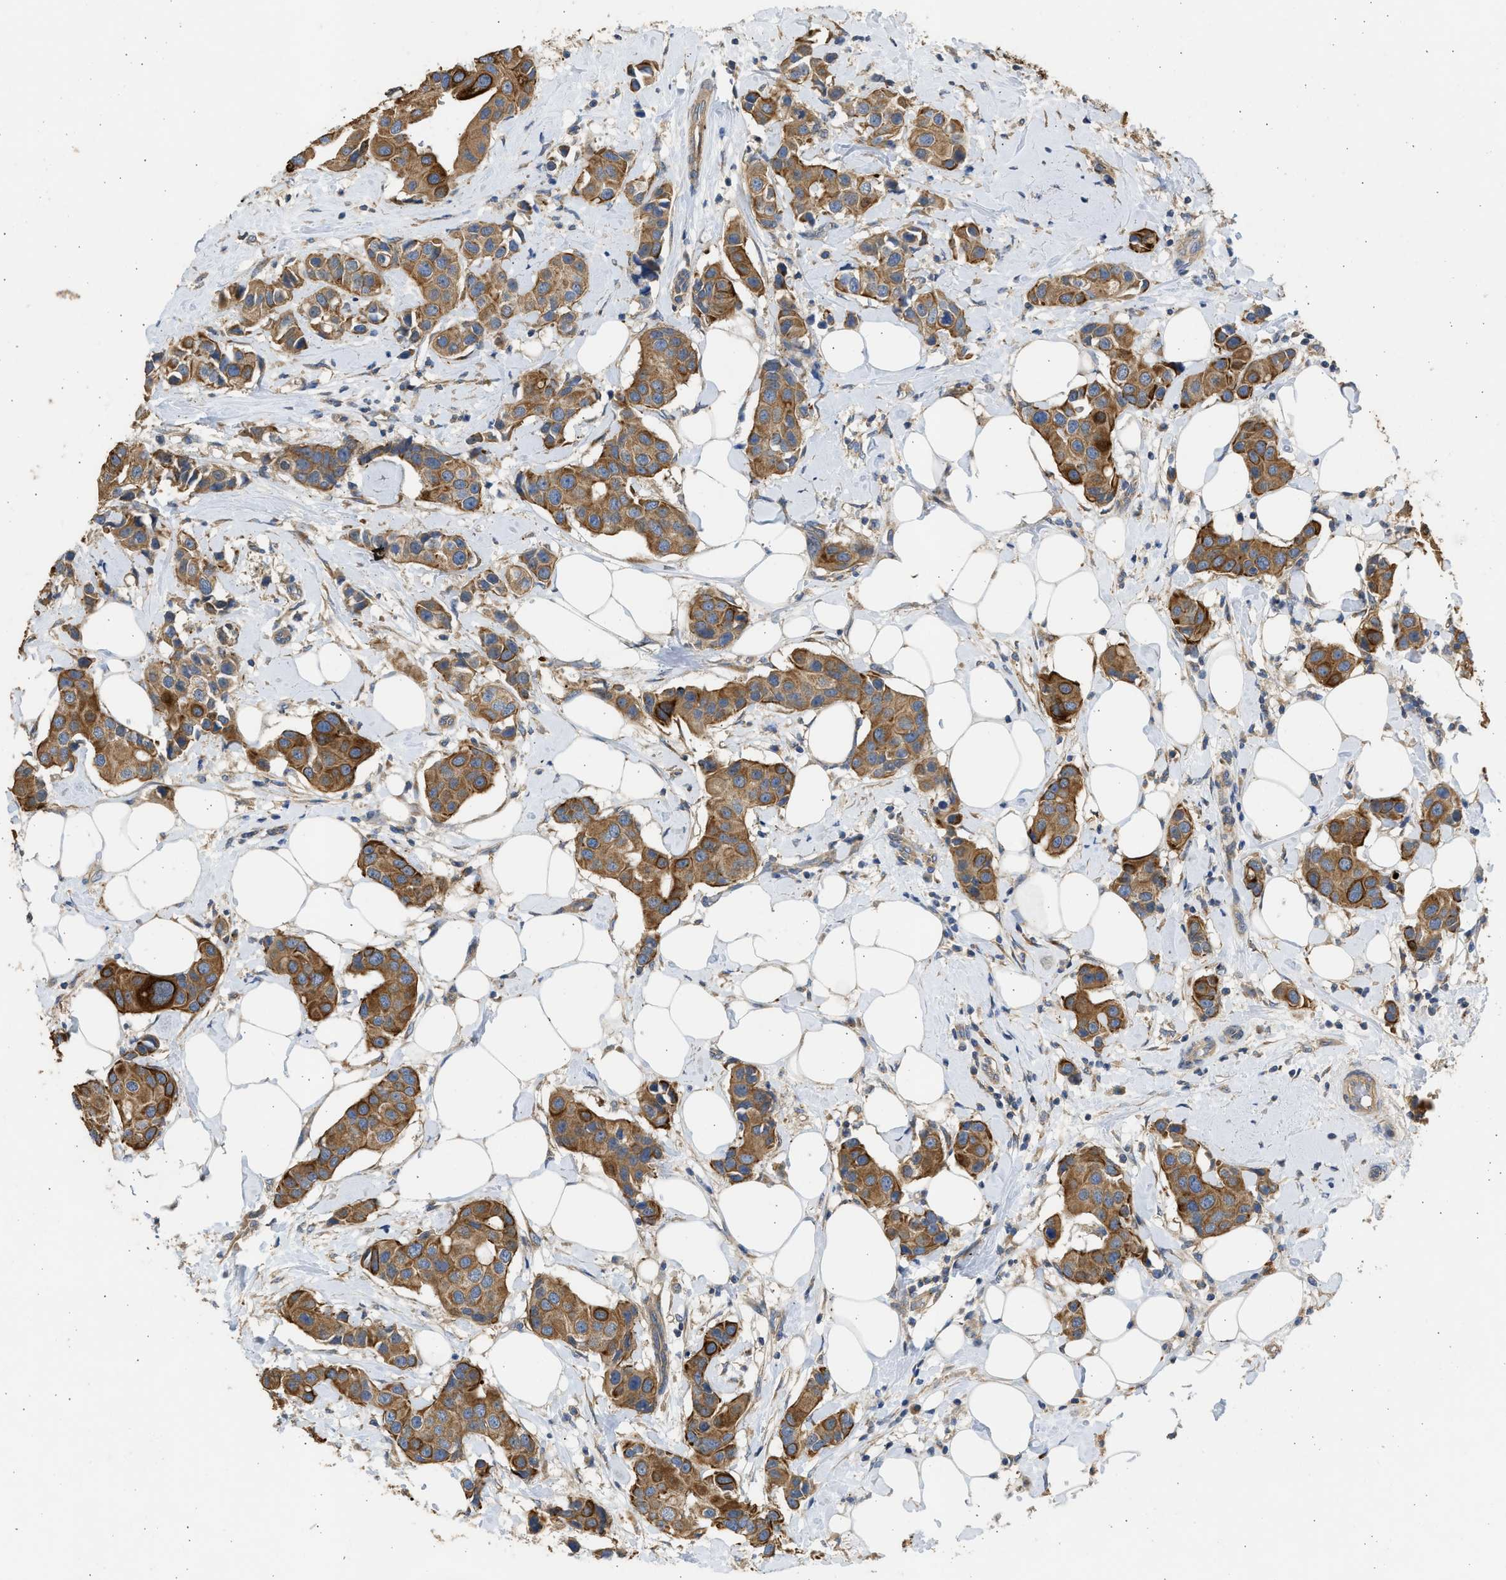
{"staining": {"intensity": "moderate", "quantity": ">75%", "location": "cytoplasmic/membranous"}, "tissue": "breast cancer", "cell_type": "Tumor cells", "image_type": "cancer", "snomed": [{"axis": "morphology", "description": "Normal tissue, NOS"}, {"axis": "morphology", "description": "Duct carcinoma"}, {"axis": "topography", "description": "Breast"}], "caption": "Human breast infiltrating ductal carcinoma stained with a brown dye displays moderate cytoplasmic/membranous positive positivity in approximately >75% of tumor cells.", "gene": "CSRNP2", "patient": {"sex": "female", "age": 39}}